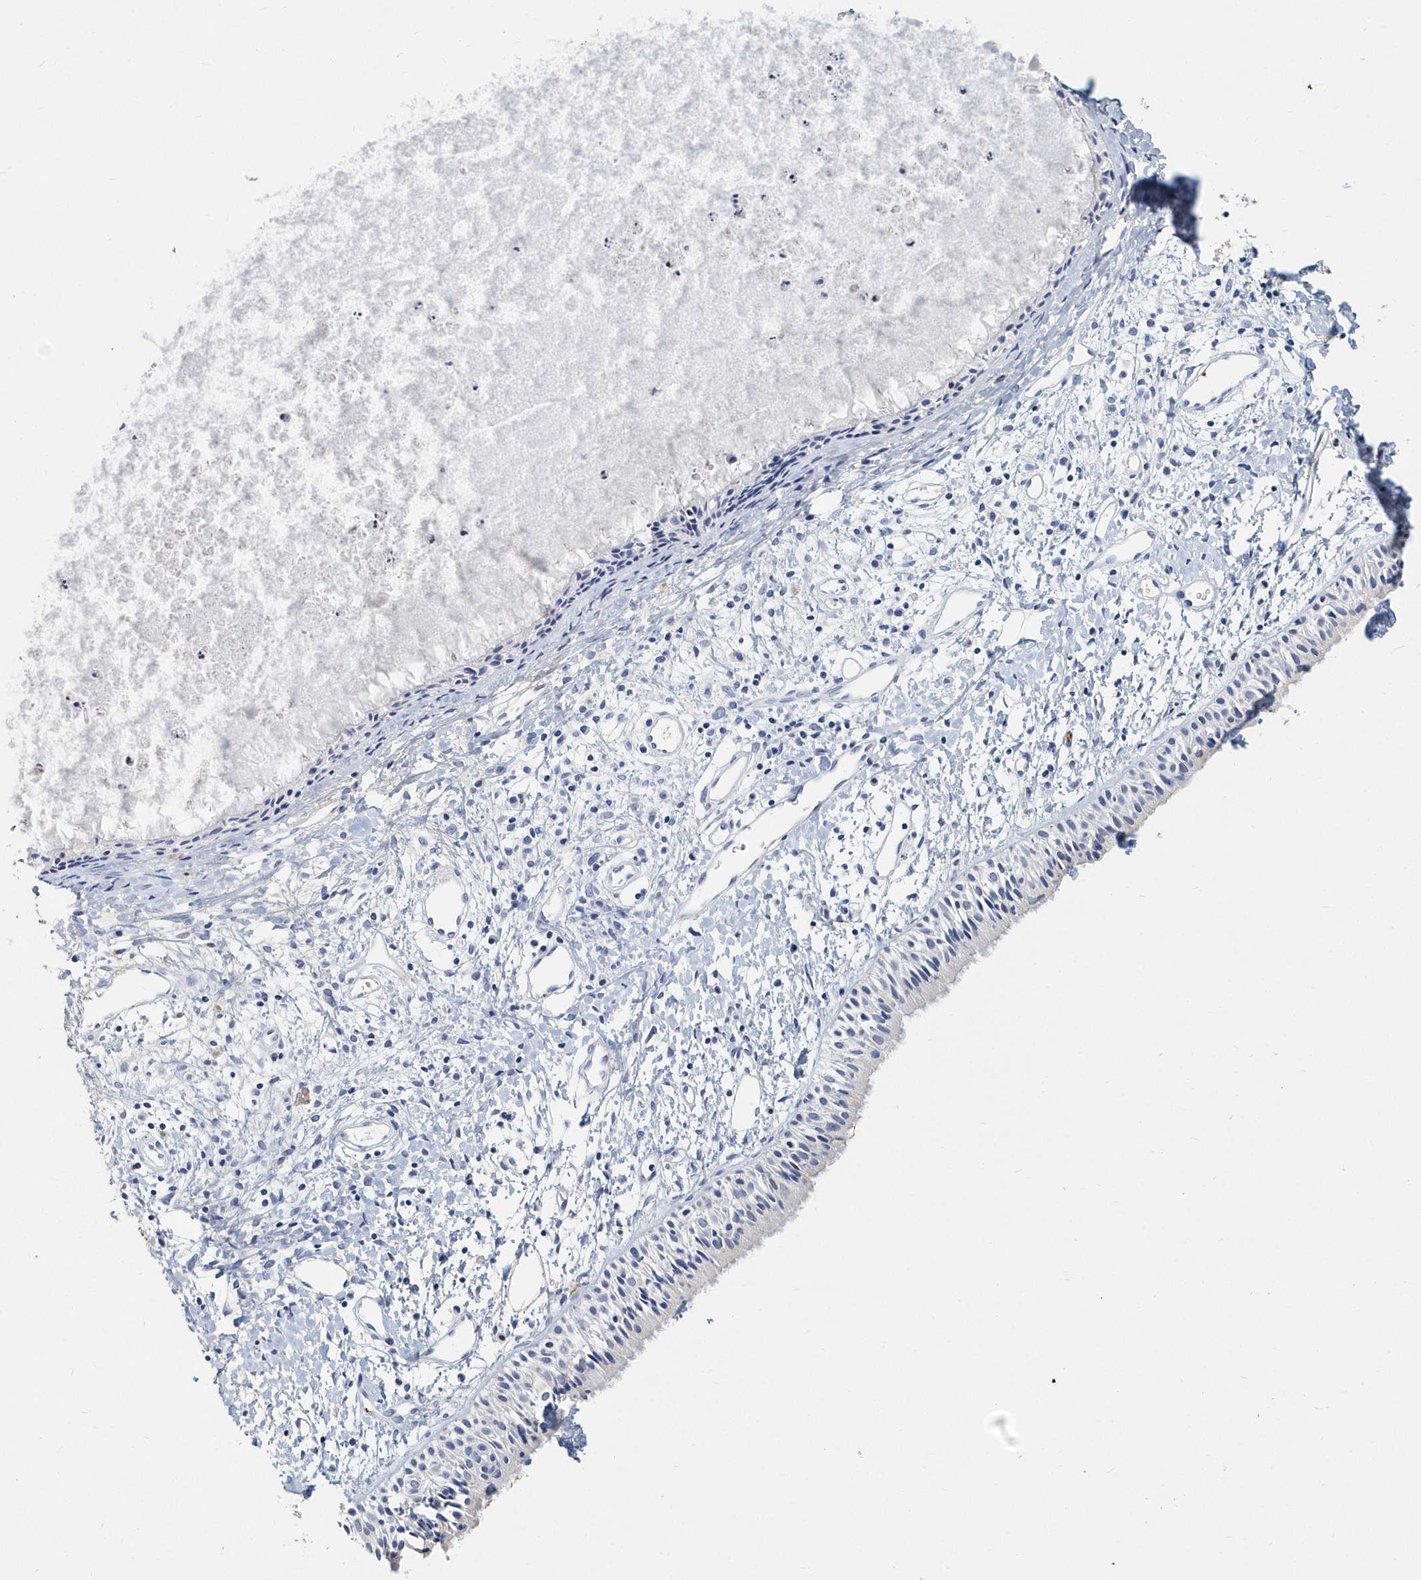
{"staining": {"intensity": "negative", "quantity": "none", "location": "none"}, "tissue": "nasopharynx", "cell_type": "Respiratory epithelial cells", "image_type": "normal", "snomed": [{"axis": "morphology", "description": "Normal tissue, NOS"}, {"axis": "topography", "description": "Nasopharynx"}], "caption": "Photomicrograph shows no significant protein expression in respiratory epithelial cells of unremarkable nasopharynx.", "gene": "ITGA2B", "patient": {"sex": "male", "age": 22}}